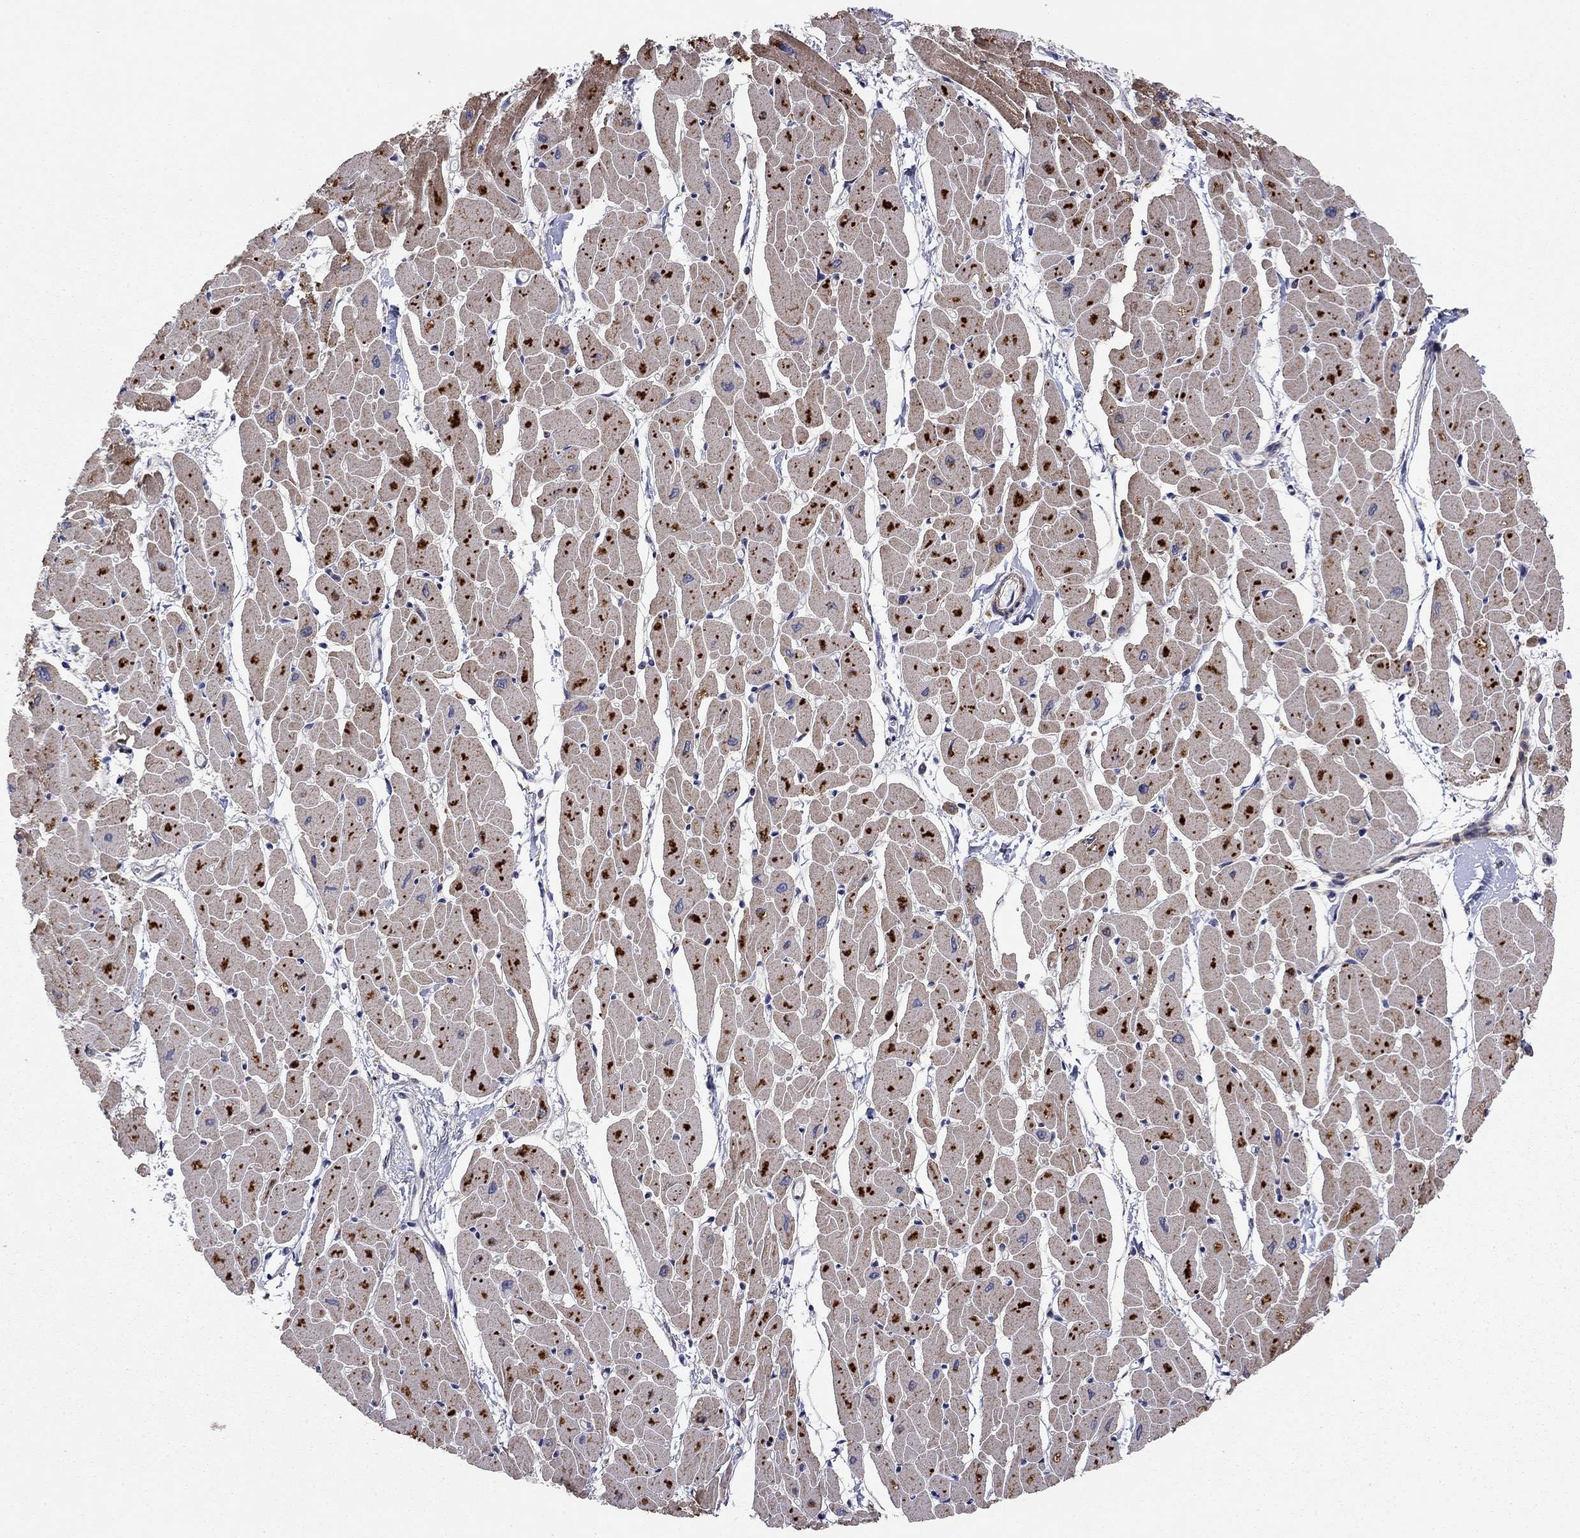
{"staining": {"intensity": "strong", "quantity": "25%-75%", "location": "cytoplasmic/membranous"}, "tissue": "heart muscle", "cell_type": "Cardiomyocytes", "image_type": "normal", "snomed": [{"axis": "morphology", "description": "Normal tissue, NOS"}, {"axis": "topography", "description": "Heart"}], "caption": "Protein staining displays strong cytoplasmic/membranous positivity in about 25%-75% of cardiomyocytes in unremarkable heart muscle. (Stains: DAB in brown, nuclei in blue, Microscopy: brightfield microscopy at high magnification).", "gene": "IDS", "patient": {"sex": "male", "age": 57}}